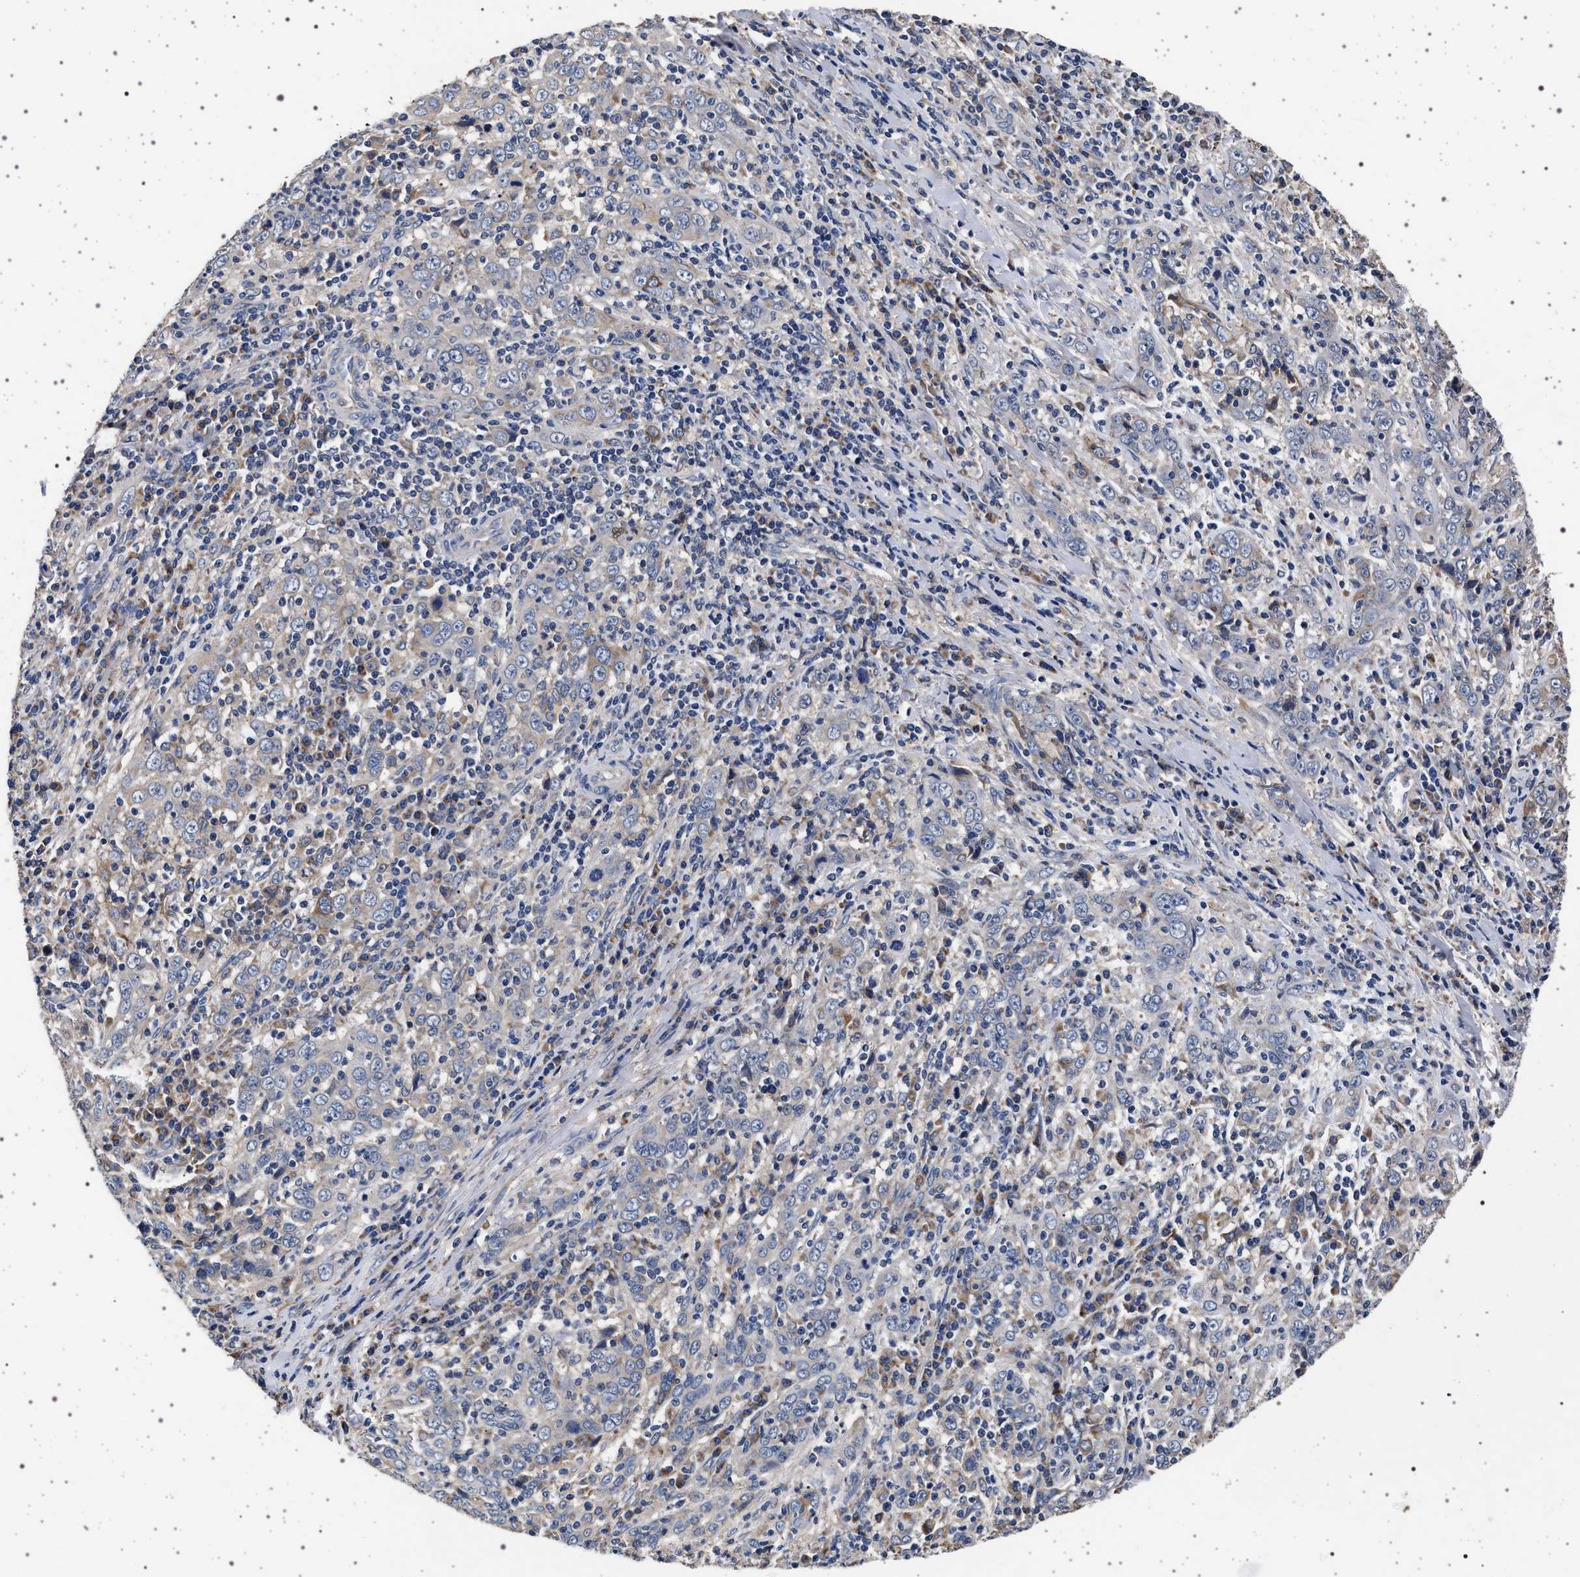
{"staining": {"intensity": "negative", "quantity": "none", "location": "none"}, "tissue": "cervical cancer", "cell_type": "Tumor cells", "image_type": "cancer", "snomed": [{"axis": "morphology", "description": "Squamous cell carcinoma, NOS"}, {"axis": "topography", "description": "Cervix"}], "caption": "Tumor cells are negative for protein expression in human cervical cancer (squamous cell carcinoma).", "gene": "MAP3K2", "patient": {"sex": "female", "age": 46}}